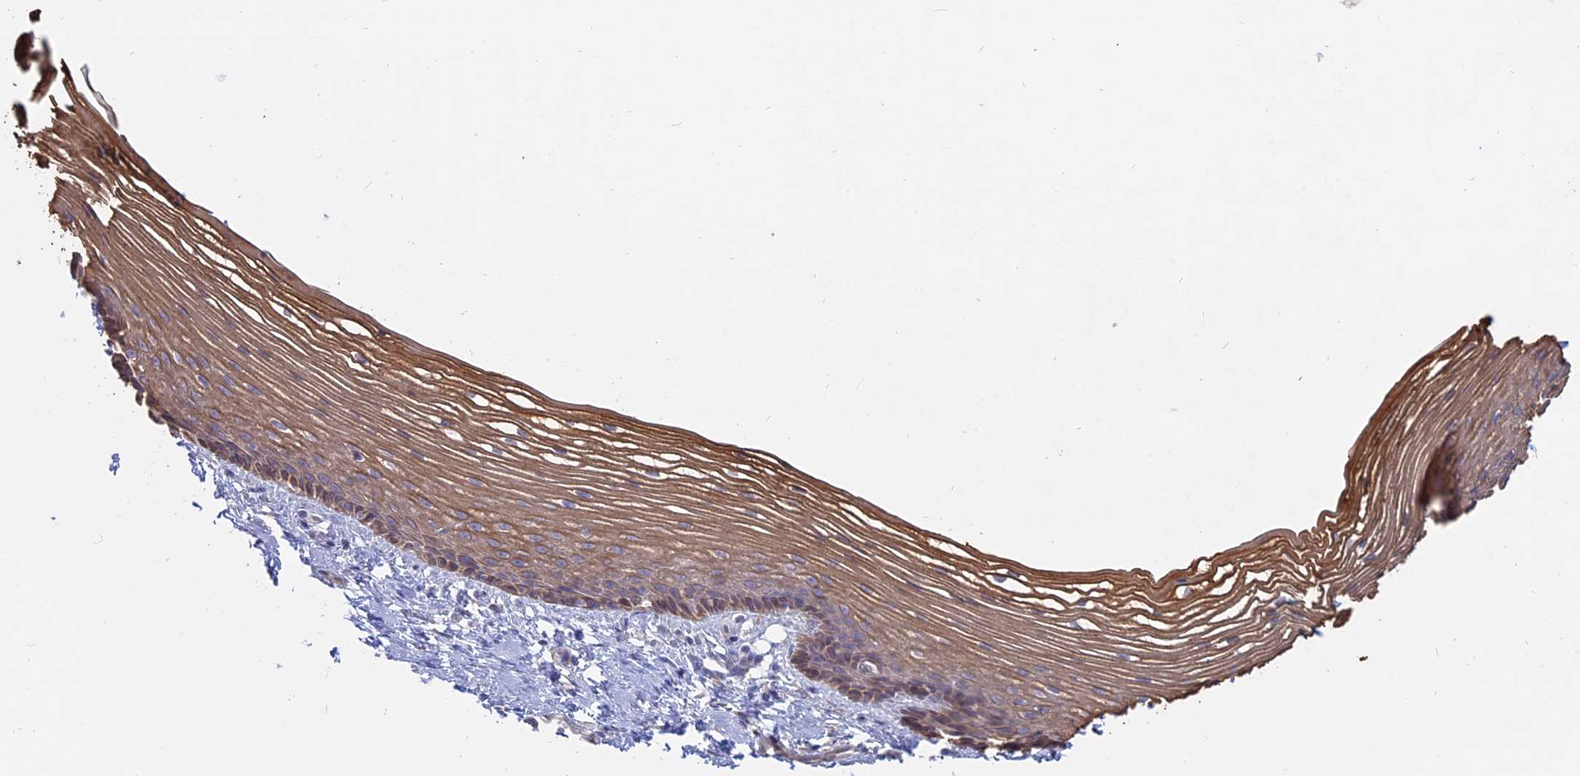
{"staining": {"intensity": "moderate", "quantity": ">75%", "location": "cytoplasmic/membranous"}, "tissue": "vagina", "cell_type": "Squamous epithelial cells", "image_type": "normal", "snomed": [{"axis": "morphology", "description": "Normal tissue, NOS"}, {"axis": "topography", "description": "Vagina"}], "caption": "This histopathology image exhibits immunohistochemistry (IHC) staining of normal vagina, with medium moderate cytoplasmic/membranous staining in approximately >75% of squamous epithelial cells.", "gene": "MYO5B", "patient": {"sex": "female", "age": 46}}